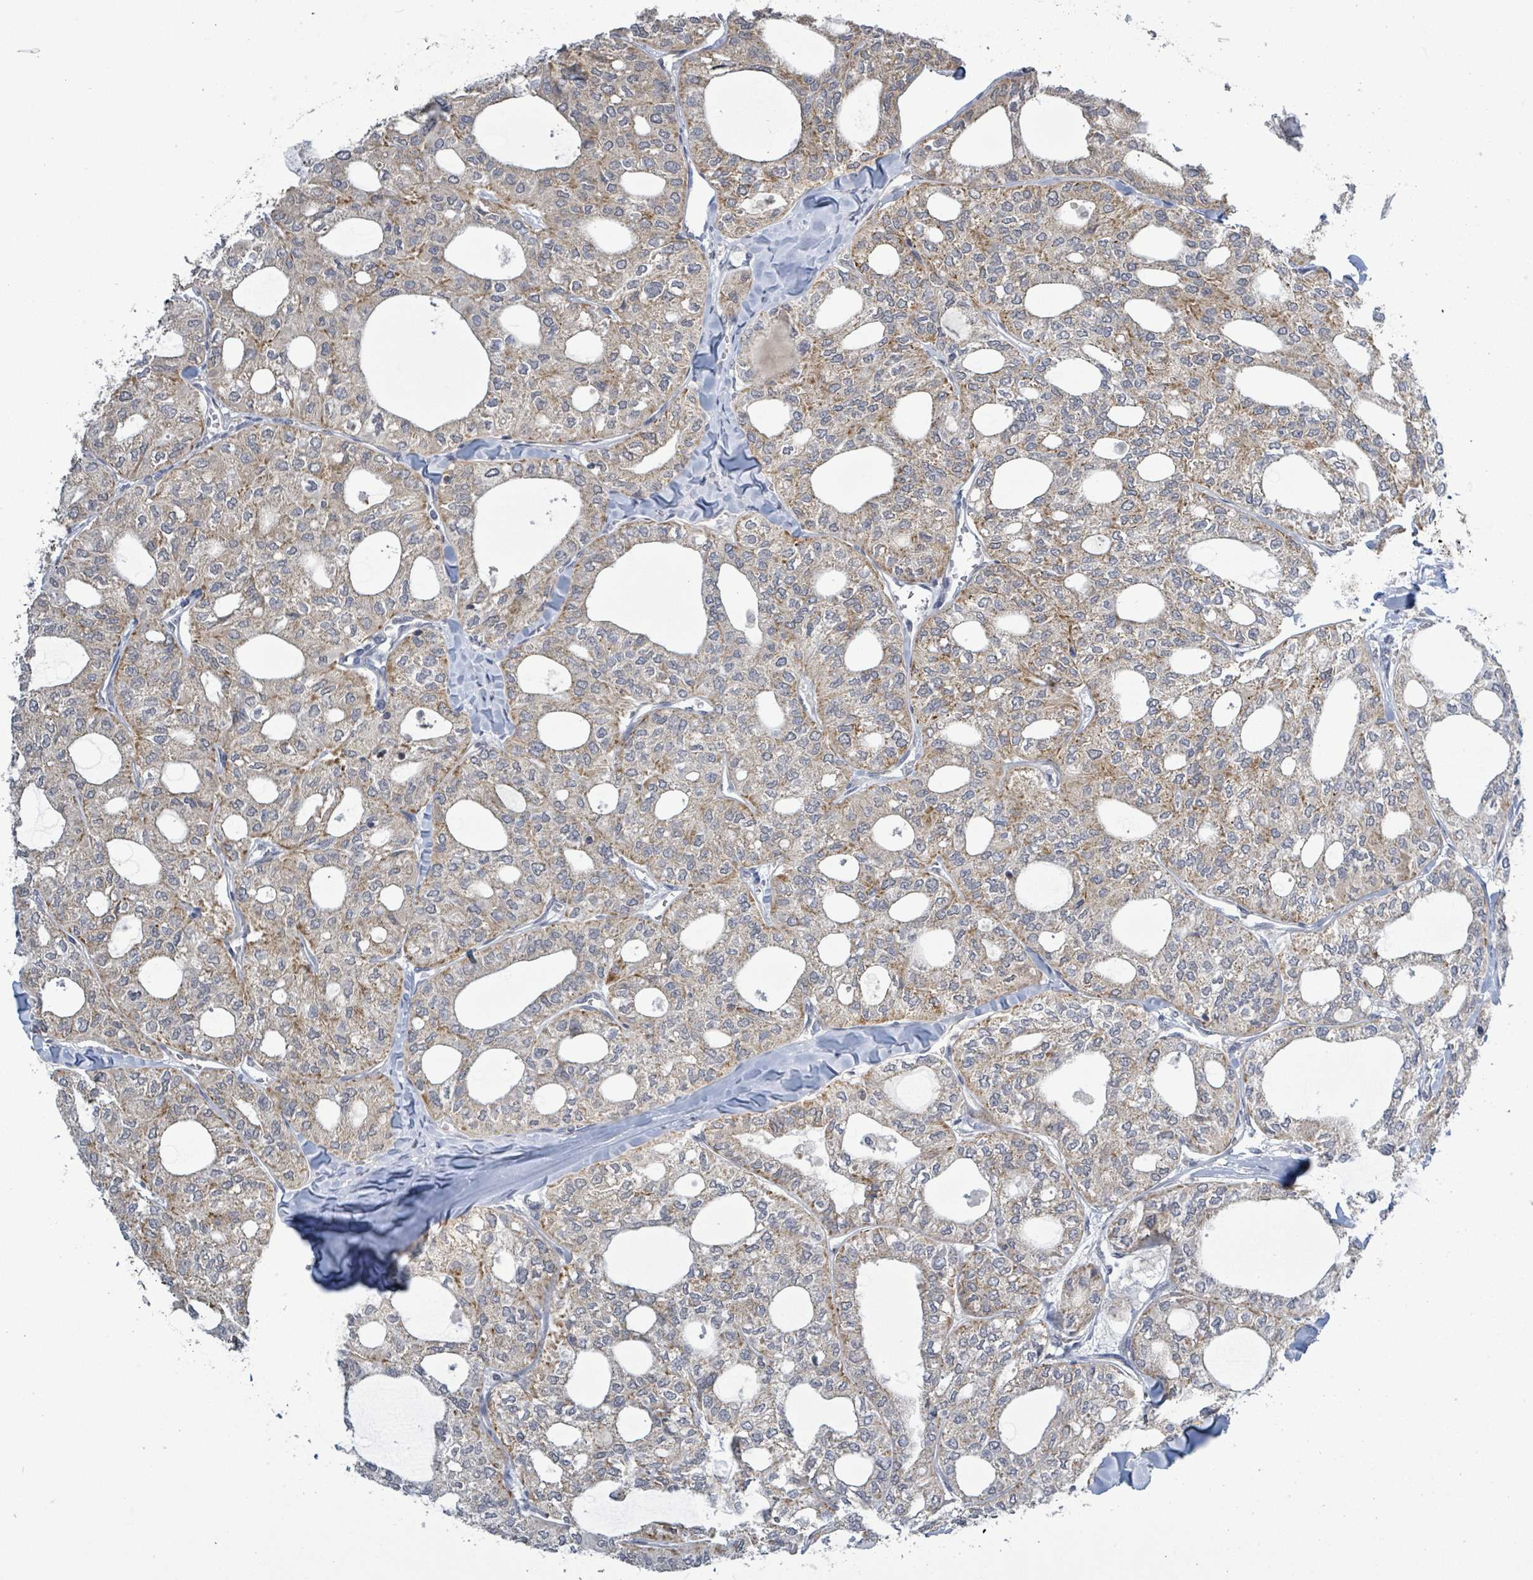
{"staining": {"intensity": "weak", "quantity": ">75%", "location": "cytoplasmic/membranous"}, "tissue": "thyroid cancer", "cell_type": "Tumor cells", "image_type": "cancer", "snomed": [{"axis": "morphology", "description": "Follicular adenoma carcinoma, NOS"}, {"axis": "topography", "description": "Thyroid gland"}], "caption": "This is an image of immunohistochemistry staining of thyroid follicular adenoma carcinoma, which shows weak staining in the cytoplasmic/membranous of tumor cells.", "gene": "COQ10B", "patient": {"sex": "male", "age": 75}}